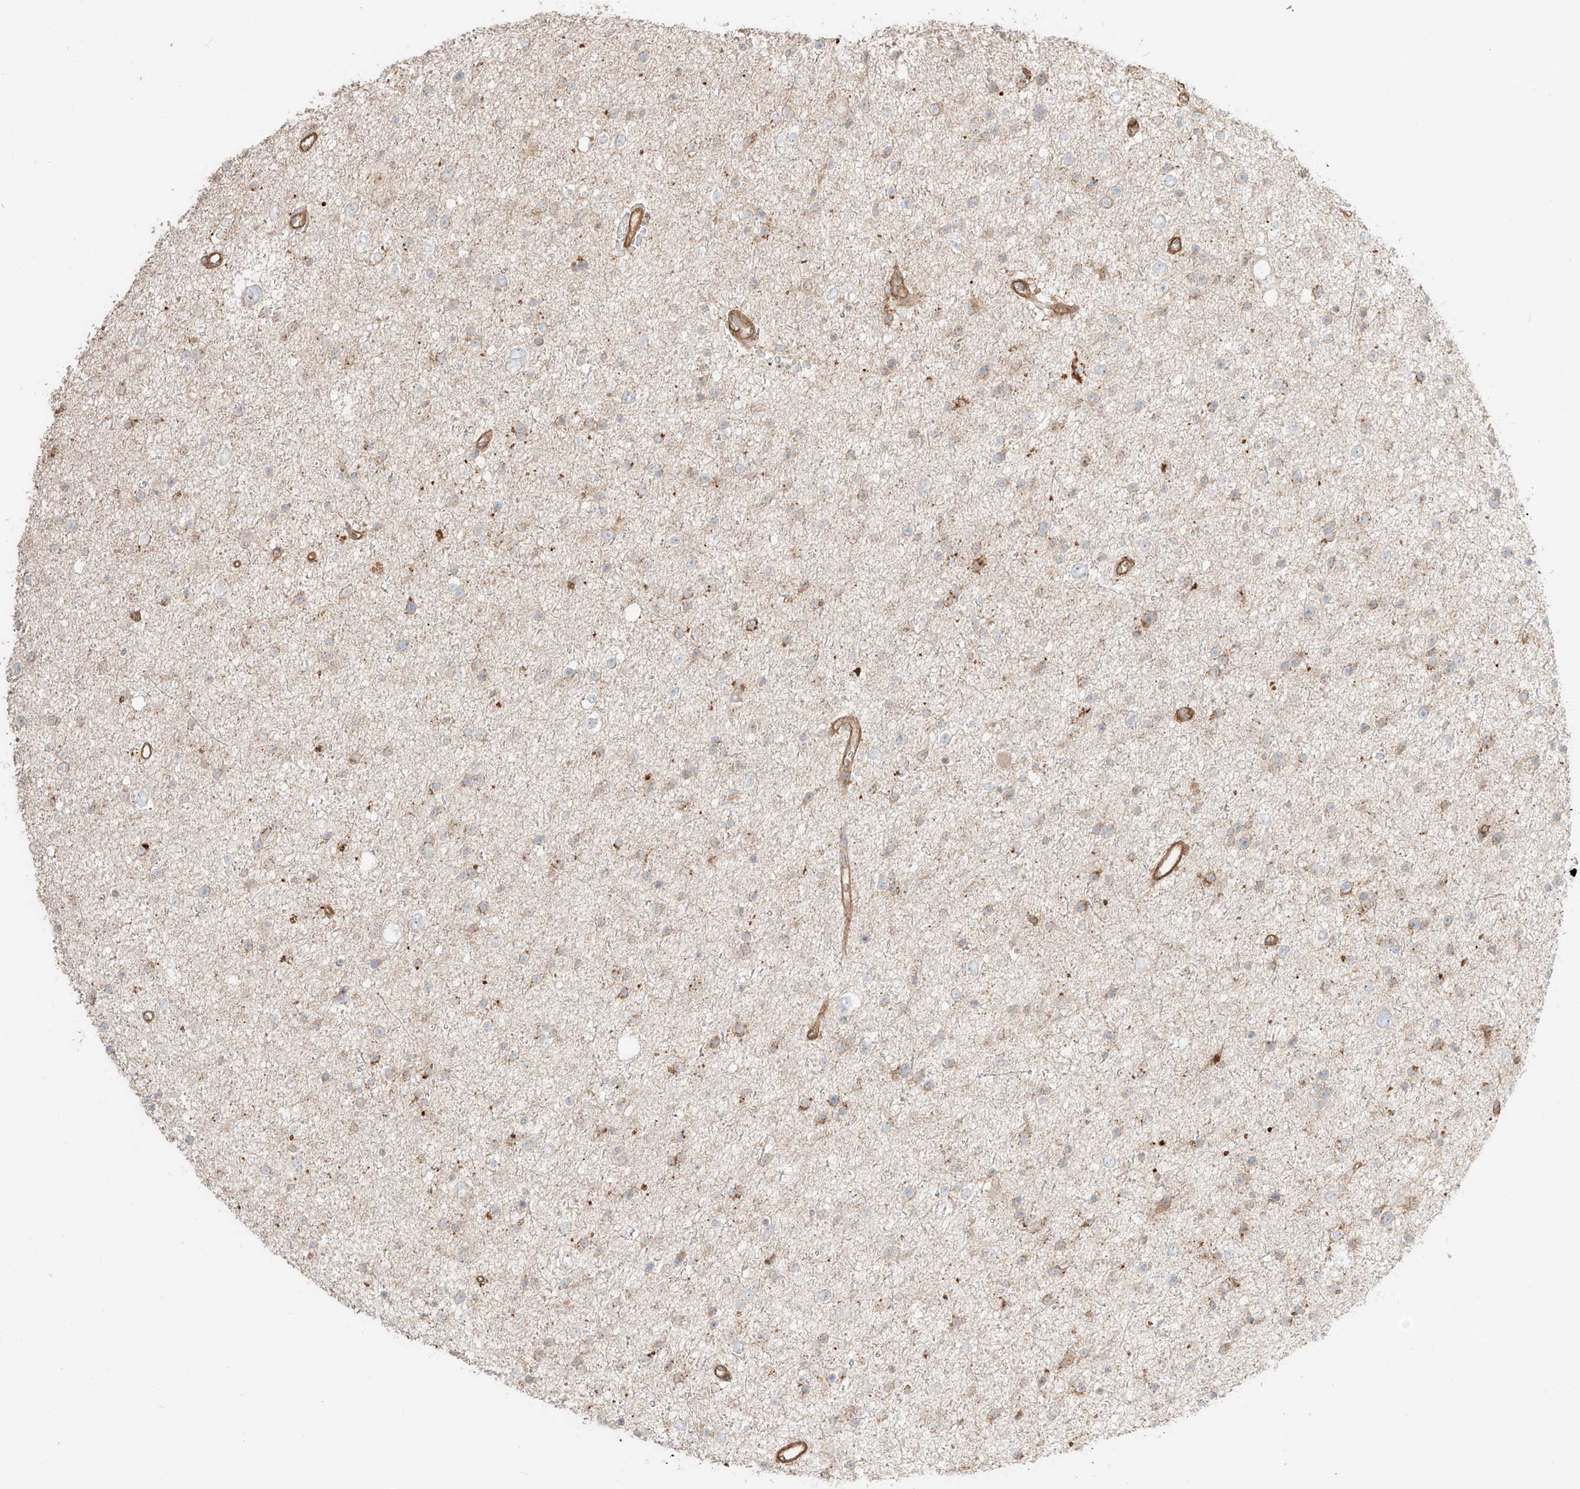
{"staining": {"intensity": "negative", "quantity": "none", "location": "none"}, "tissue": "glioma", "cell_type": "Tumor cells", "image_type": "cancer", "snomed": [{"axis": "morphology", "description": "Glioma, malignant, Low grade"}, {"axis": "topography", "description": "Brain"}], "caption": "A high-resolution micrograph shows immunohistochemistry (IHC) staining of malignant low-grade glioma, which exhibits no significant staining in tumor cells. (DAB (3,3'-diaminobenzidine) IHC visualized using brightfield microscopy, high magnification).", "gene": "CCDC115", "patient": {"sex": "female", "age": 37}}